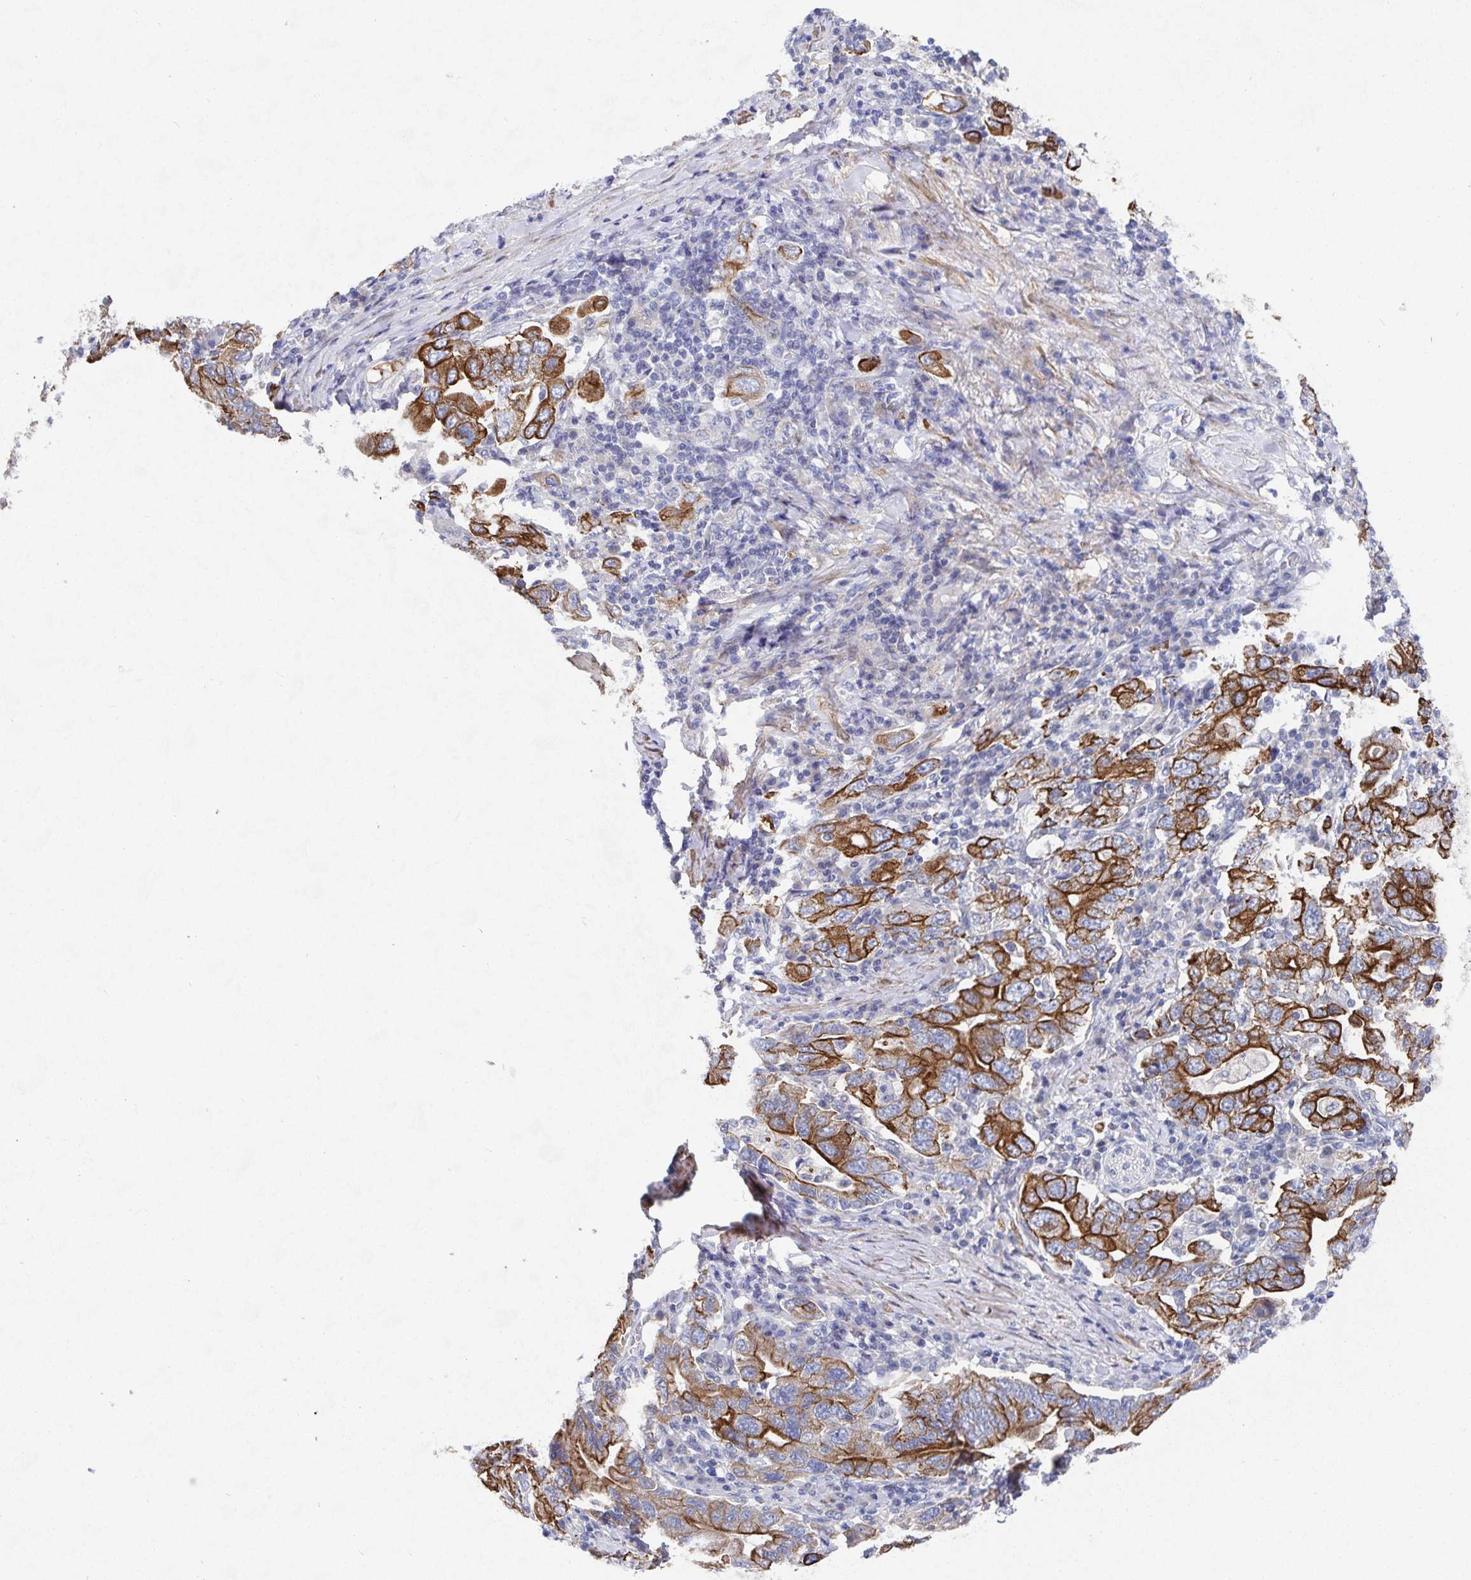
{"staining": {"intensity": "moderate", "quantity": ">75%", "location": "cytoplasmic/membranous"}, "tissue": "stomach cancer", "cell_type": "Tumor cells", "image_type": "cancer", "snomed": [{"axis": "morphology", "description": "Adenocarcinoma, NOS"}, {"axis": "topography", "description": "Stomach, upper"}, {"axis": "topography", "description": "Stomach"}], "caption": "The image shows a brown stain indicating the presence of a protein in the cytoplasmic/membranous of tumor cells in stomach cancer (adenocarcinoma). The staining was performed using DAB, with brown indicating positive protein expression. Nuclei are stained blue with hematoxylin.", "gene": "ZIK1", "patient": {"sex": "male", "age": 62}}